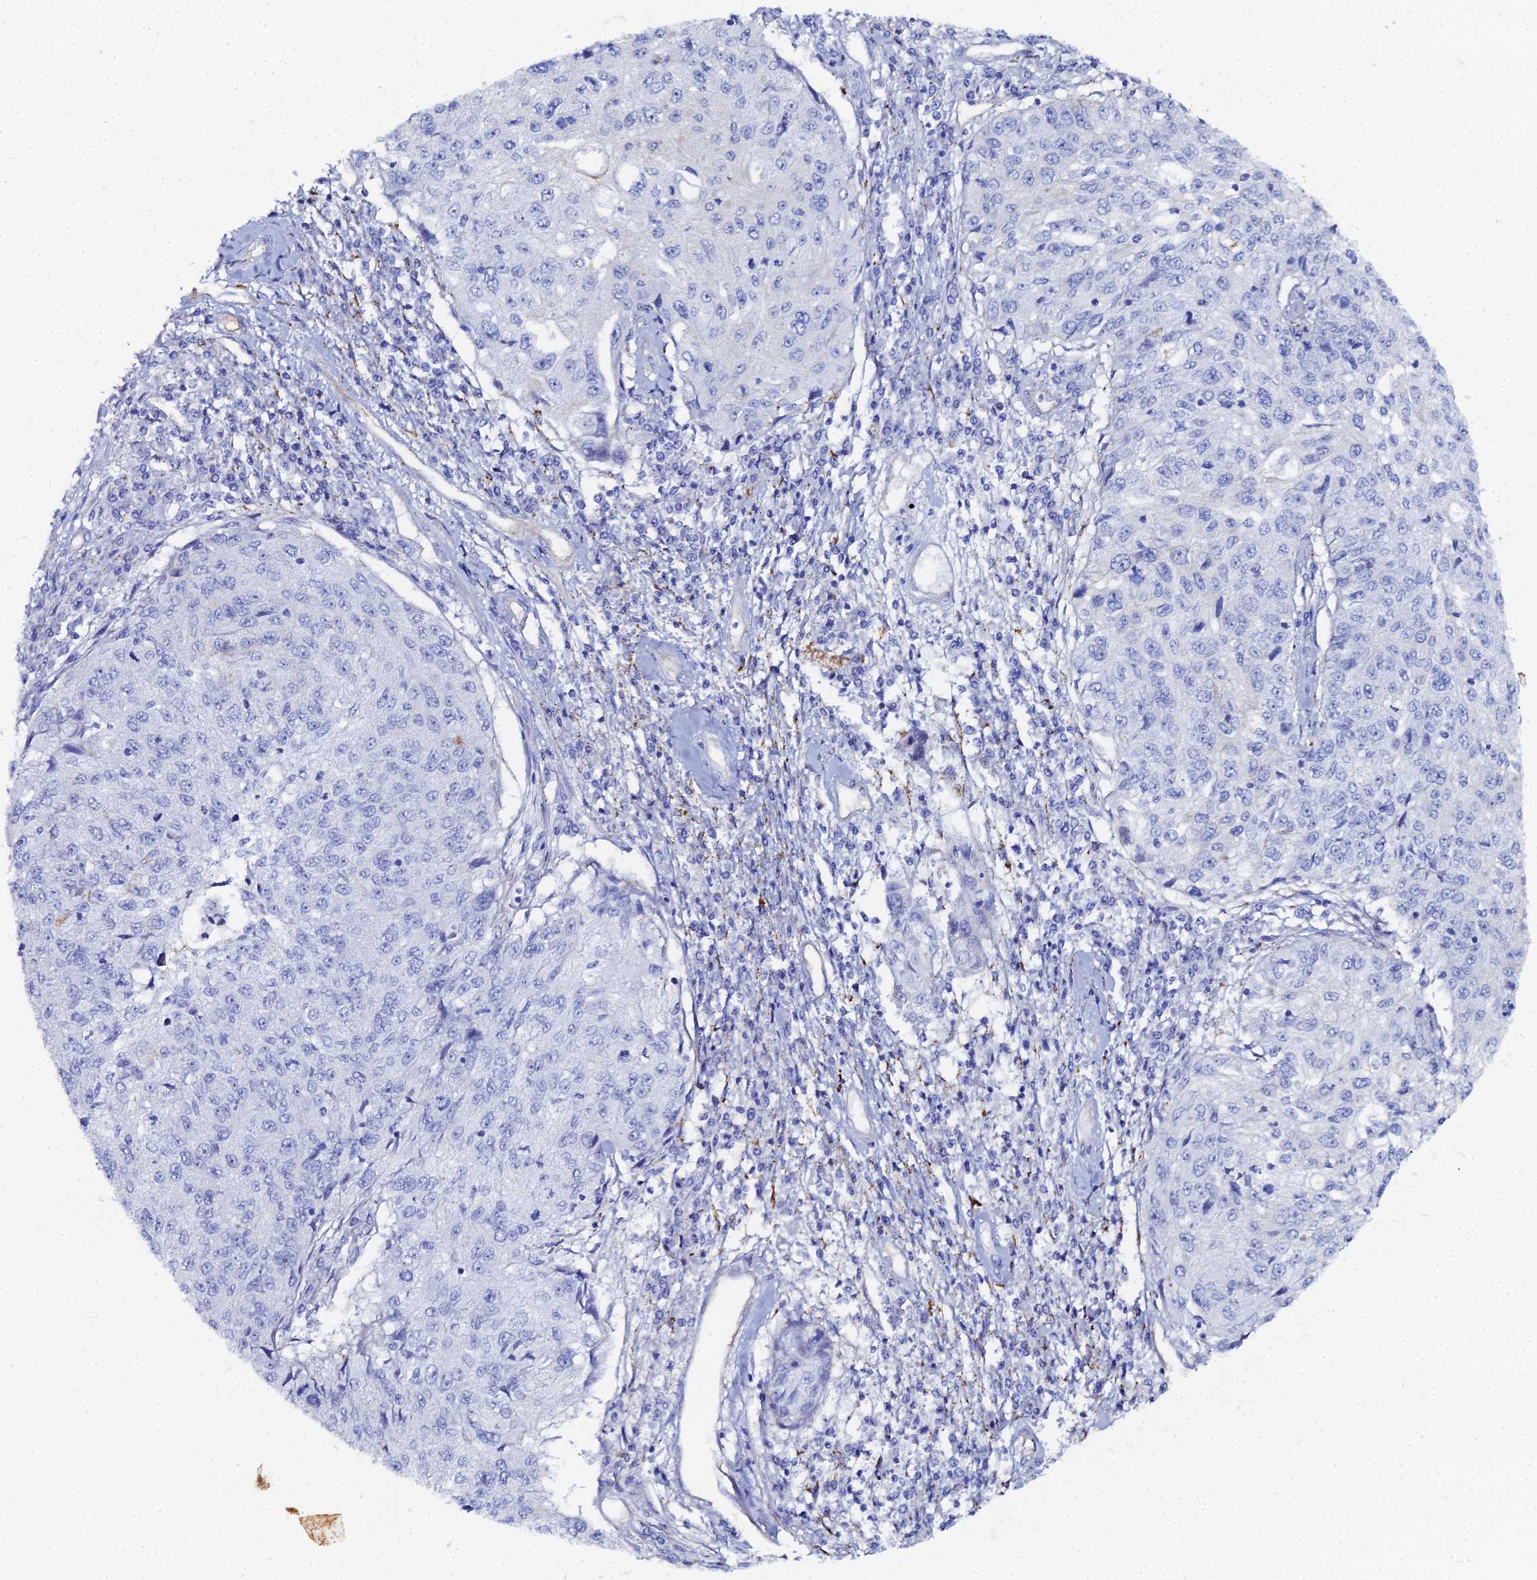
{"staining": {"intensity": "negative", "quantity": "none", "location": "none"}, "tissue": "cervical cancer", "cell_type": "Tumor cells", "image_type": "cancer", "snomed": [{"axis": "morphology", "description": "Squamous cell carcinoma, NOS"}, {"axis": "topography", "description": "Cervix"}], "caption": "An image of squamous cell carcinoma (cervical) stained for a protein exhibits no brown staining in tumor cells.", "gene": "DHX34", "patient": {"sex": "female", "age": 57}}